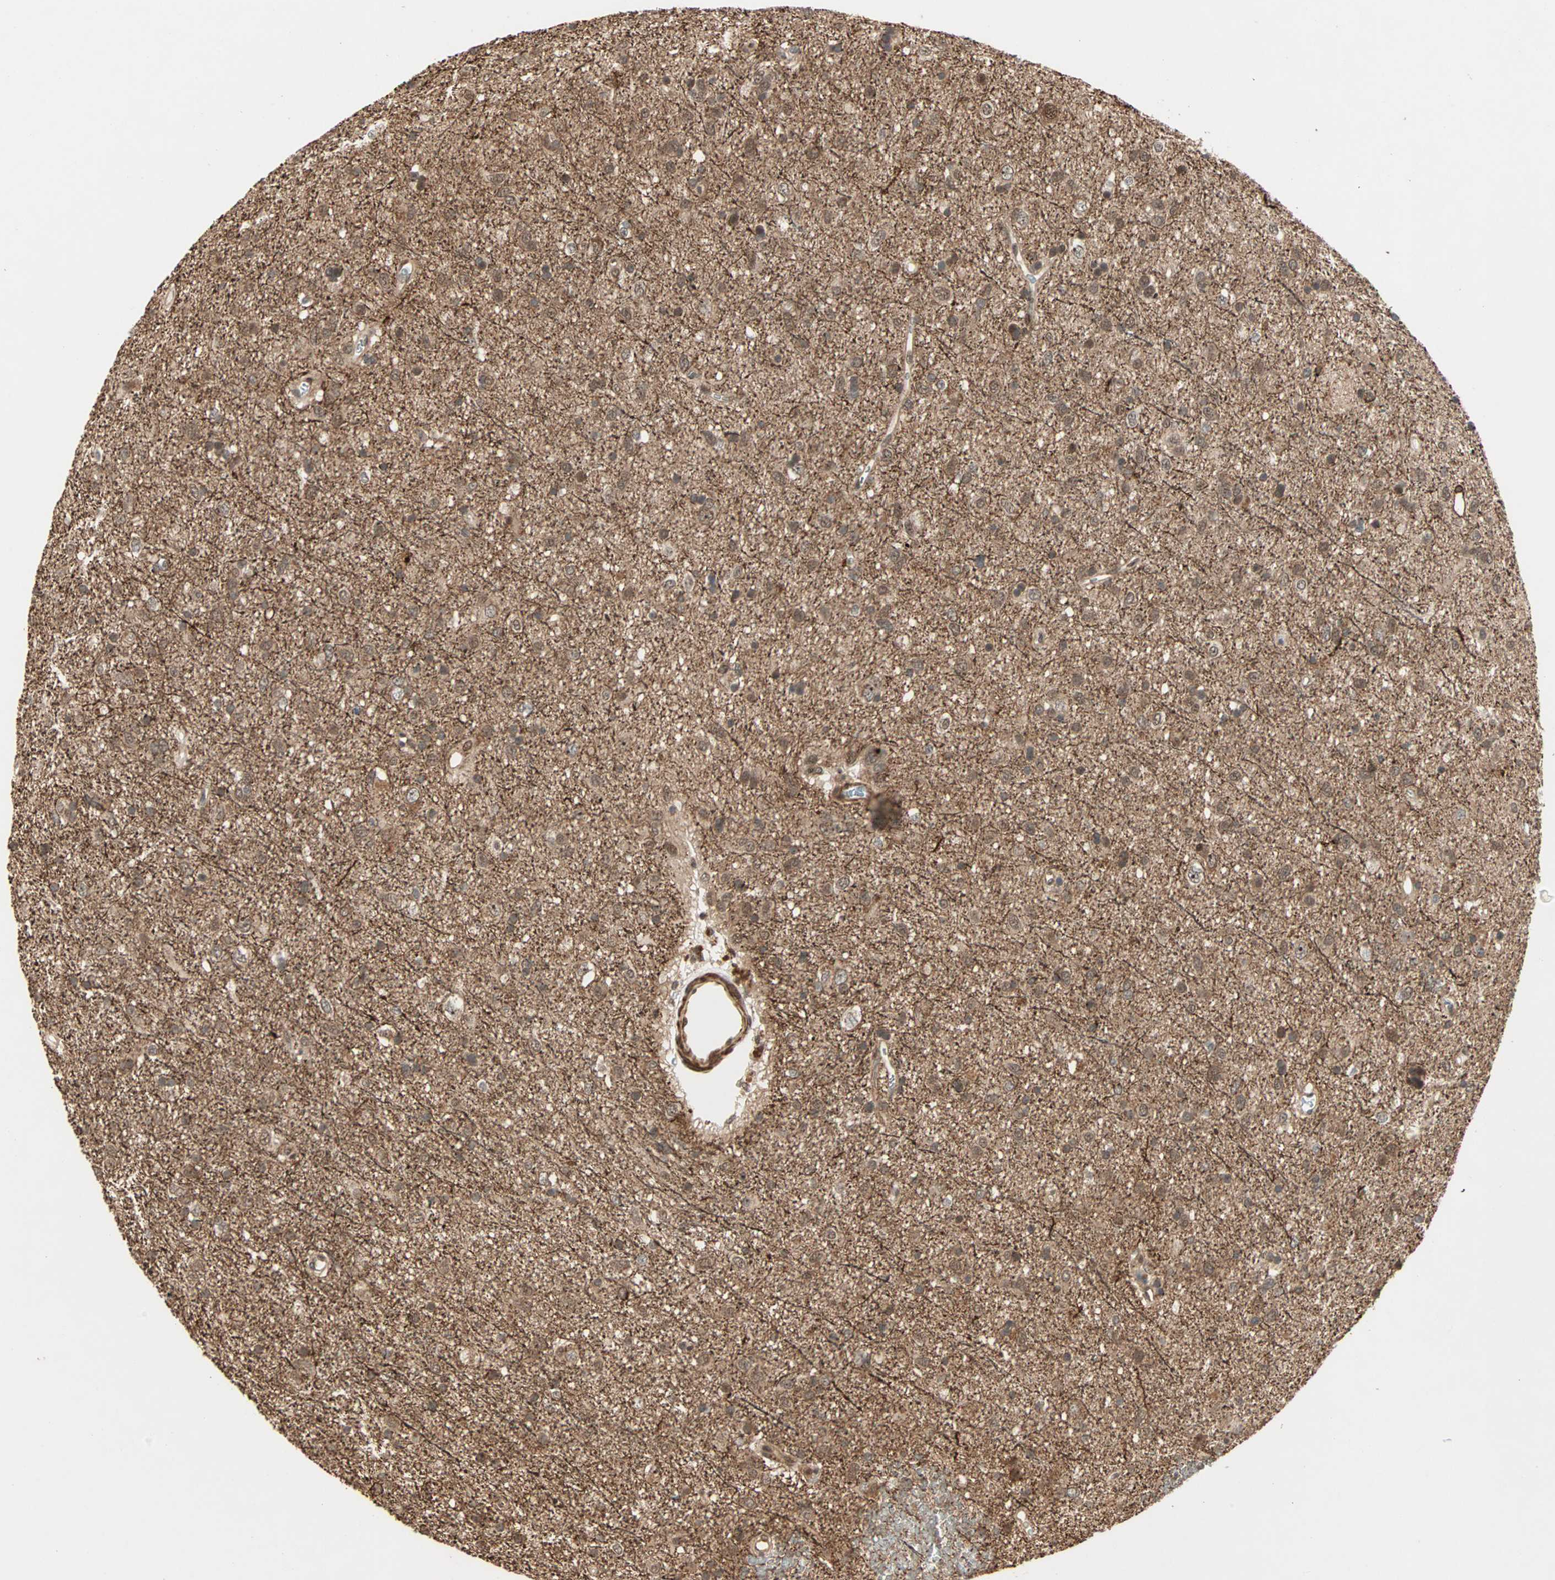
{"staining": {"intensity": "strong", "quantity": ">75%", "location": "cytoplasmic/membranous,nuclear"}, "tissue": "glioma", "cell_type": "Tumor cells", "image_type": "cancer", "snomed": [{"axis": "morphology", "description": "Glioma, malignant, Low grade"}, {"axis": "topography", "description": "Brain"}], "caption": "A photomicrograph of low-grade glioma (malignant) stained for a protein shows strong cytoplasmic/membranous and nuclear brown staining in tumor cells. (Stains: DAB in brown, nuclei in blue, Microscopy: brightfield microscopy at high magnification).", "gene": "ZBED9", "patient": {"sex": "male", "age": 77}}